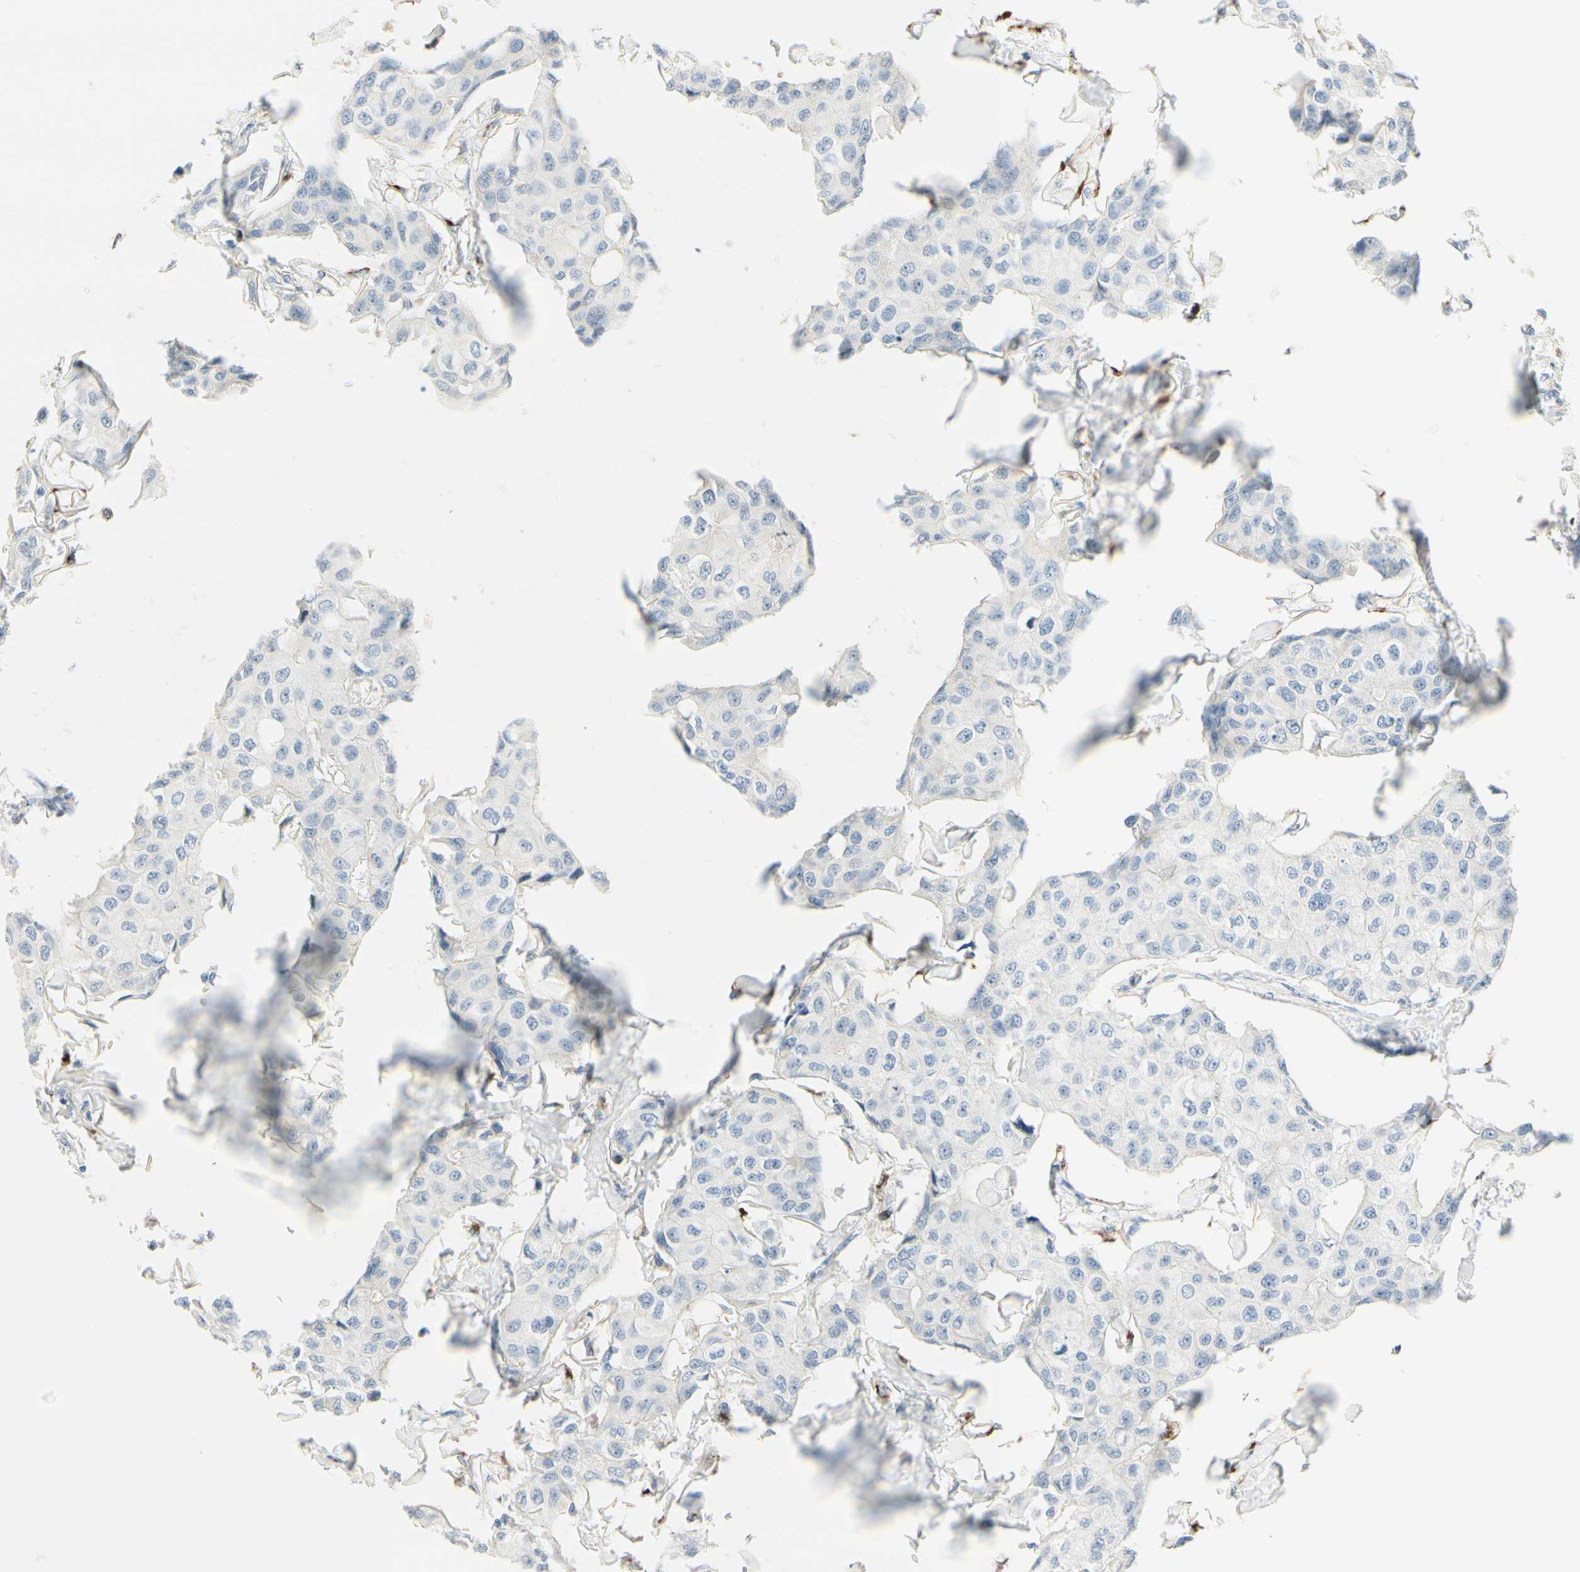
{"staining": {"intensity": "negative", "quantity": "none", "location": "none"}, "tissue": "breast cancer", "cell_type": "Tumor cells", "image_type": "cancer", "snomed": [{"axis": "morphology", "description": "Duct carcinoma"}, {"axis": "topography", "description": "Breast"}], "caption": "DAB (3,3'-diaminobenzidine) immunohistochemical staining of human invasive ductal carcinoma (breast) displays no significant positivity in tumor cells.", "gene": "GALNT5", "patient": {"sex": "female", "age": 80}}